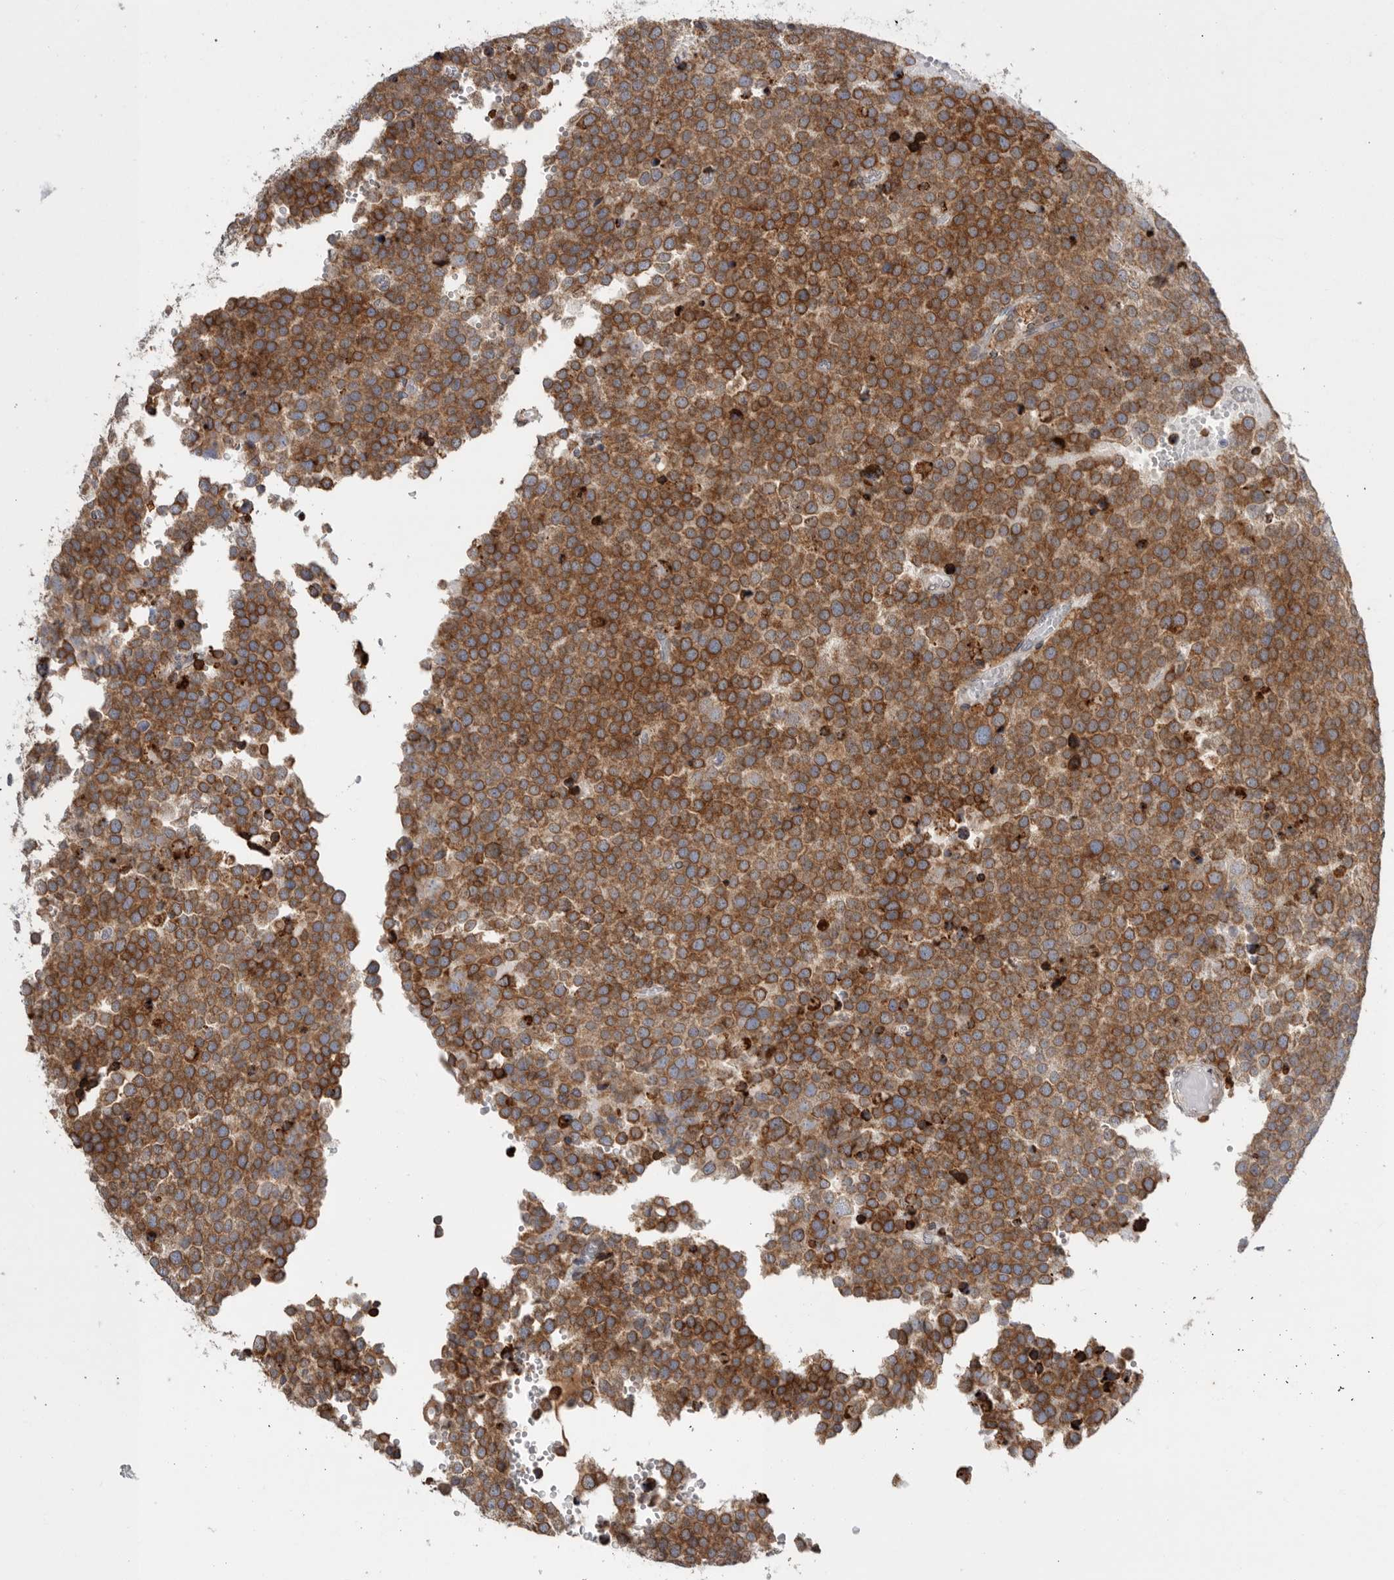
{"staining": {"intensity": "strong", "quantity": ">75%", "location": "cytoplasmic/membranous"}, "tissue": "testis cancer", "cell_type": "Tumor cells", "image_type": "cancer", "snomed": [{"axis": "morphology", "description": "Seminoma, NOS"}, {"axis": "topography", "description": "Testis"}], "caption": "Strong cytoplasmic/membranous protein staining is identified in about >75% of tumor cells in testis cancer (seminoma). (brown staining indicates protein expression, while blue staining denotes nuclei).", "gene": "GANAB", "patient": {"sex": "male", "age": 71}}